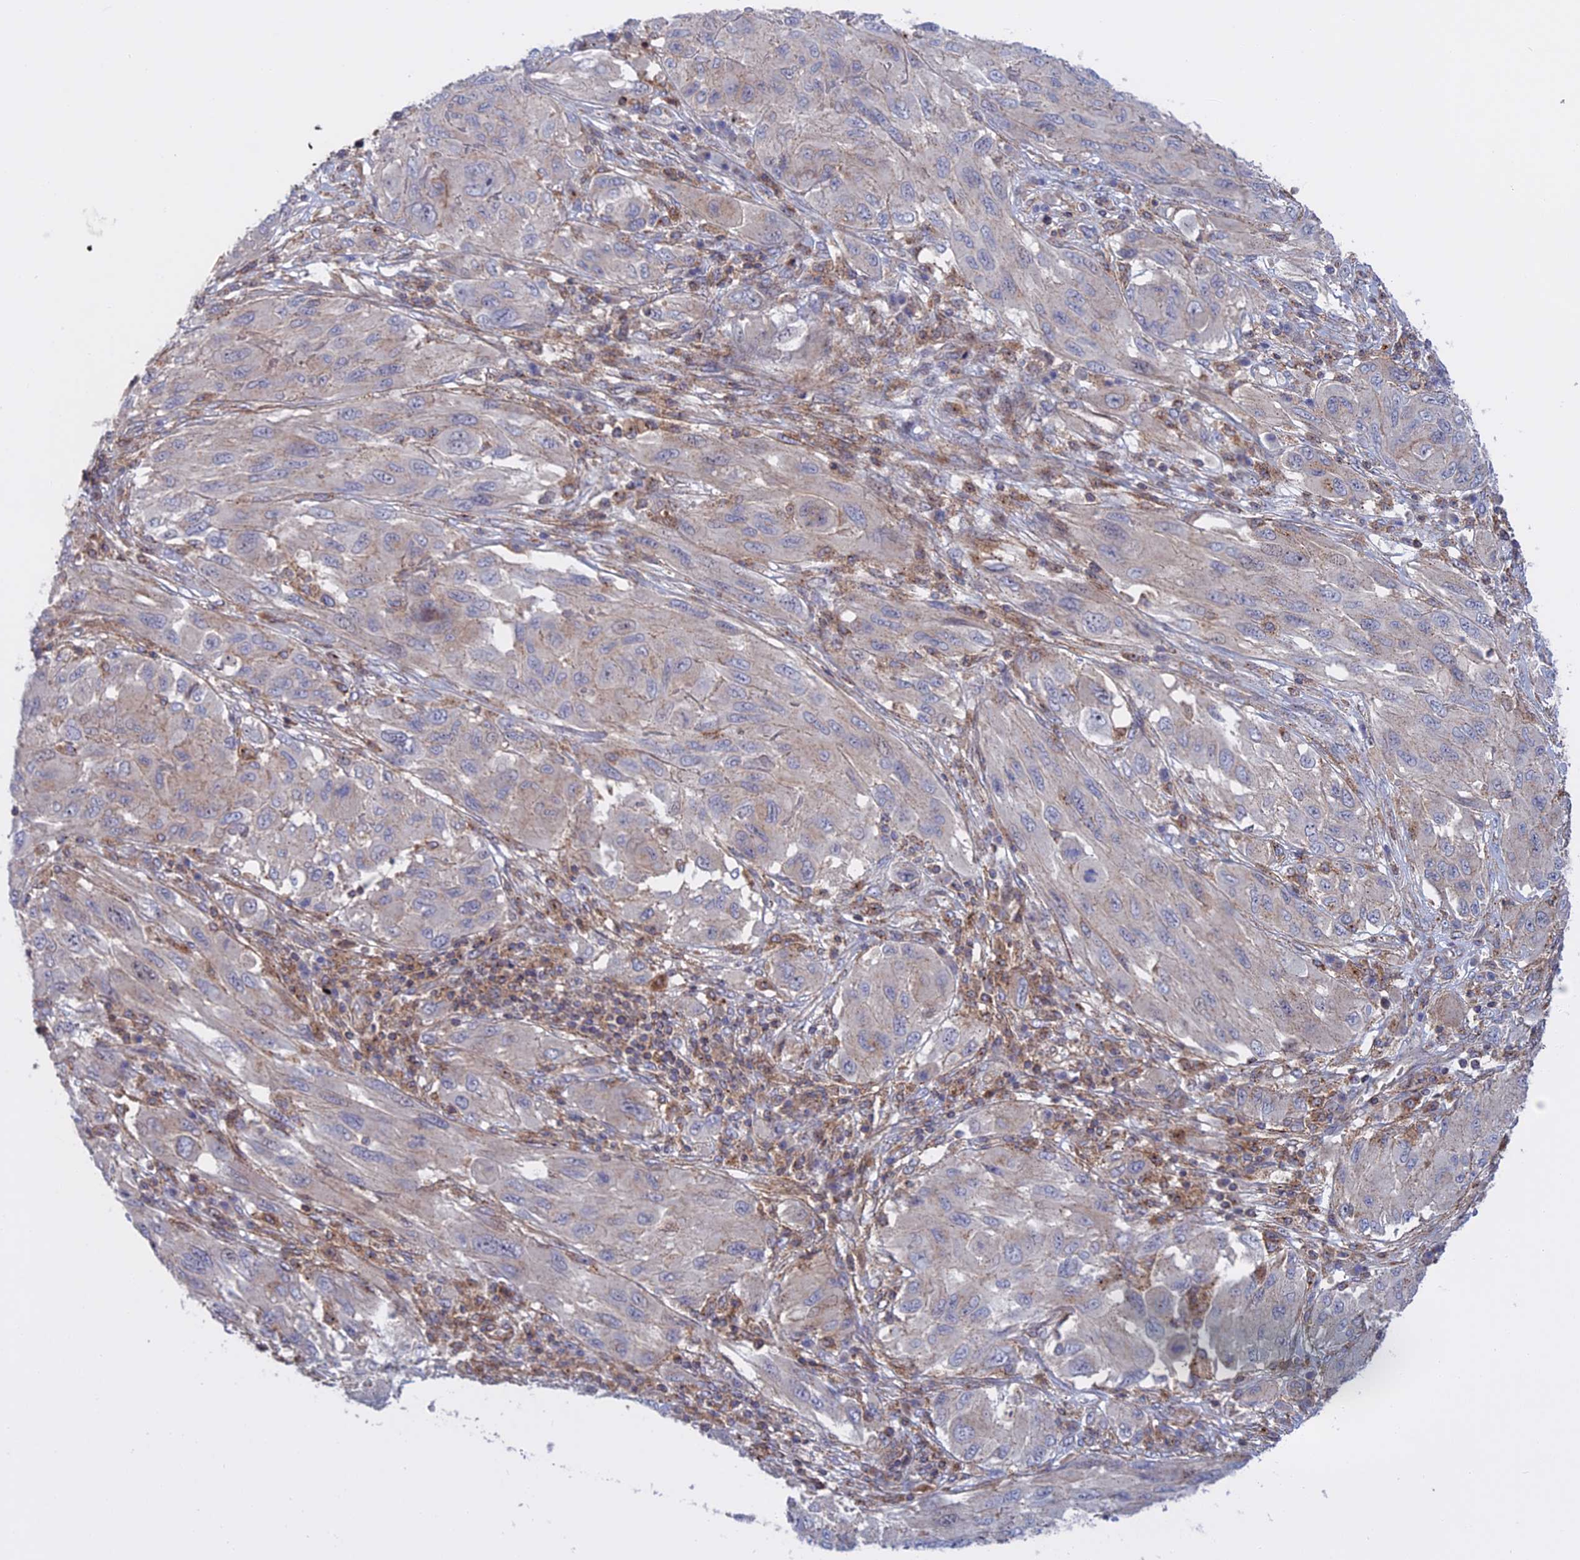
{"staining": {"intensity": "negative", "quantity": "none", "location": "none"}, "tissue": "melanoma", "cell_type": "Tumor cells", "image_type": "cancer", "snomed": [{"axis": "morphology", "description": "Malignant melanoma, NOS"}, {"axis": "topography", "description": "Skin"}], "caption": "Immunohistochemical staining of human malignant melanoma displays no significant staining in tumor cells.", "gene": "LYPD5", "patient": {"sex": "female", "age": 91}}